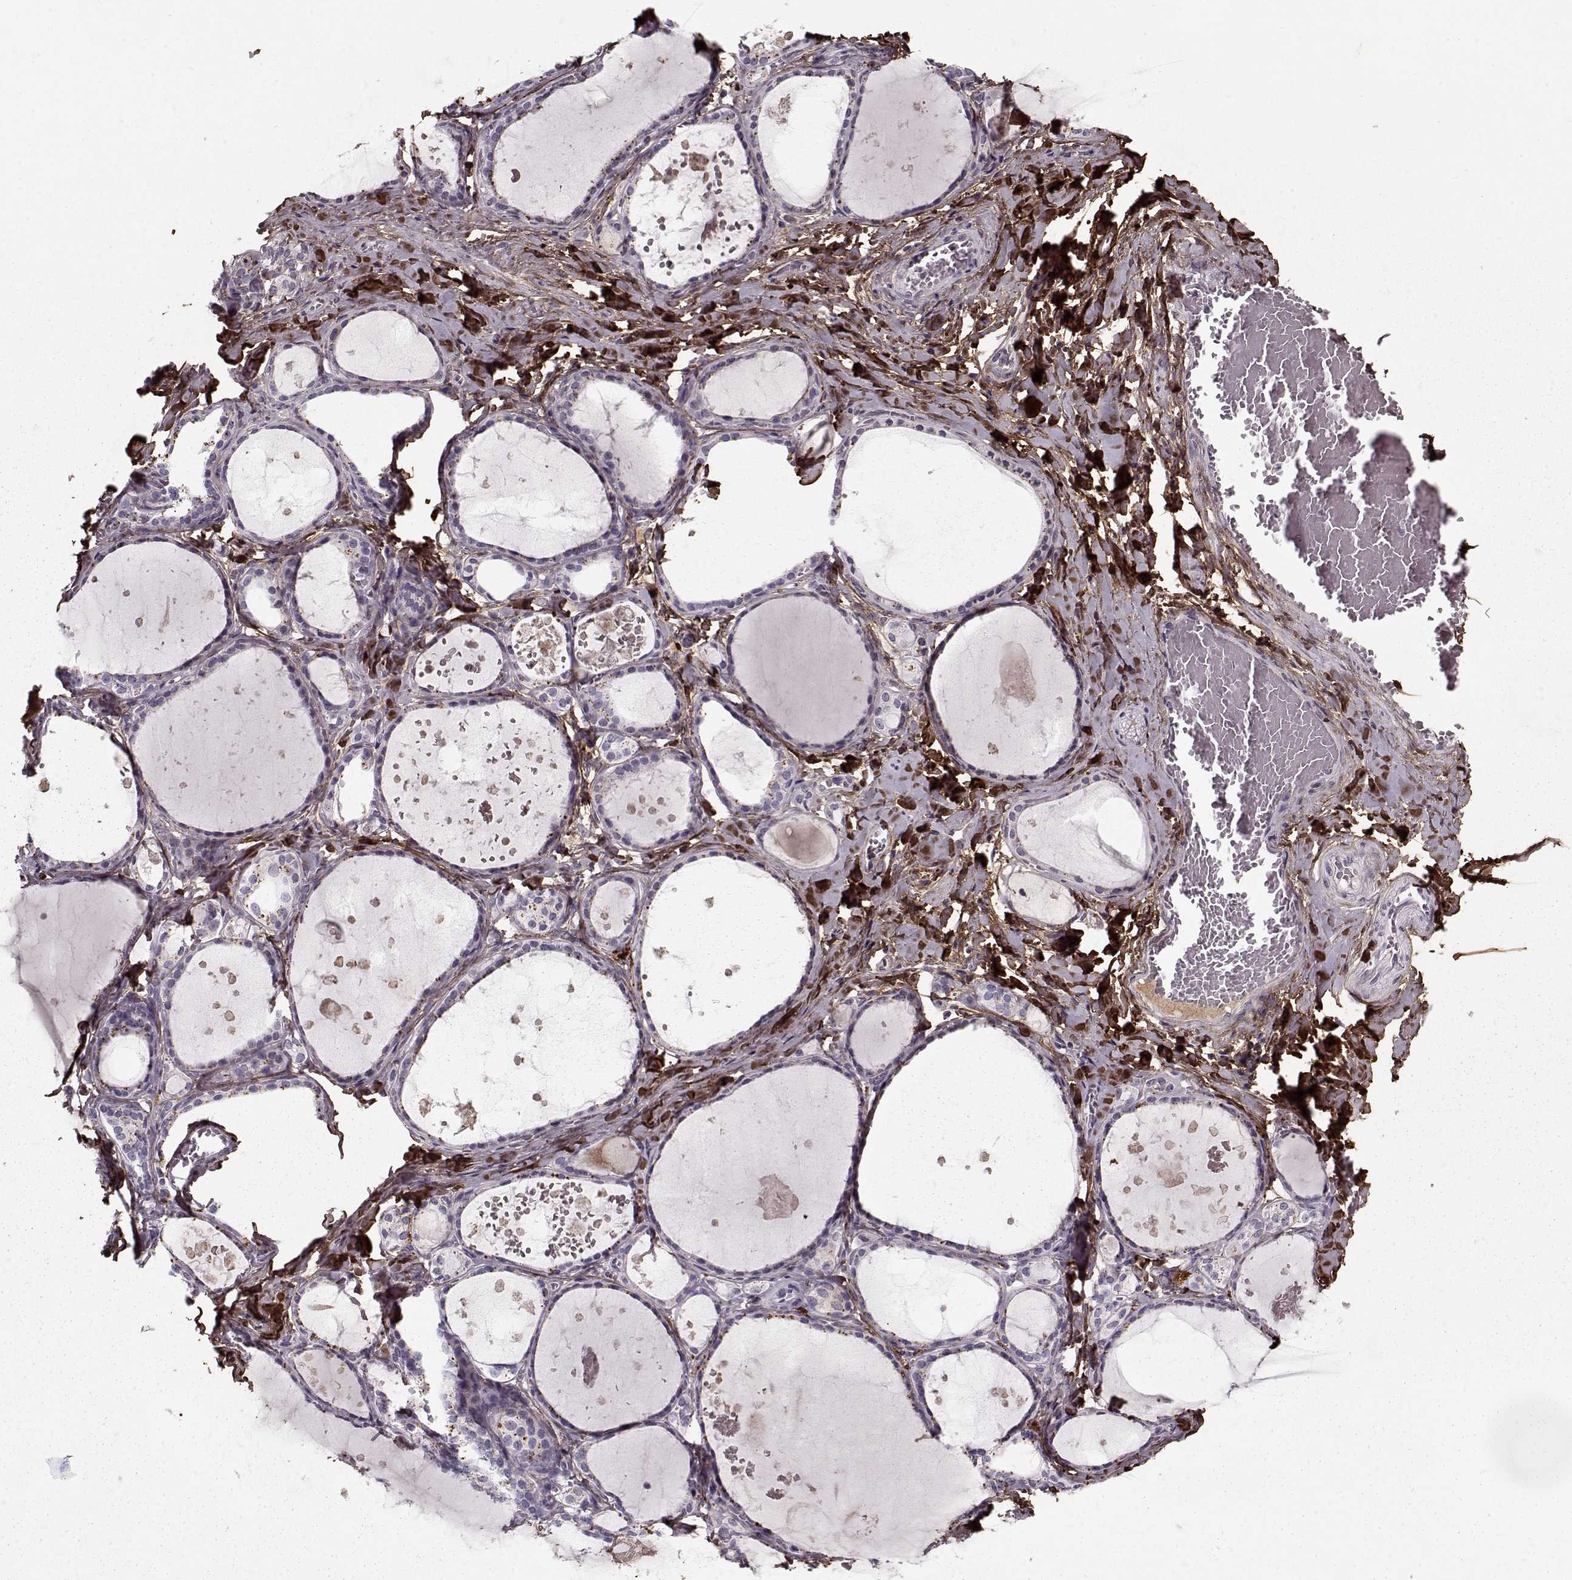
{"staining": {"intensity": "negative", "quantity": "none", "location": "none"}, "tissue": "thyroid gland", "cell_type": "Glandular cells", "image_type": "normal", "snomed": [{"axis": "morphology", "description": "Normal tissue, NOS"}, {"axis": "topography", "description": "Thyroid gland"}], "caption": "Immunohistochemistry of benign human thyroid gland exhibits no positivity in glandular cells. The staining is performed using DAB (3,3'-diaminobenzidine) brown chromogen with nuclei counter-stained in using hematoxylin.", "gene": "LUM", "patient": {"sex": "female", "age": 56}}